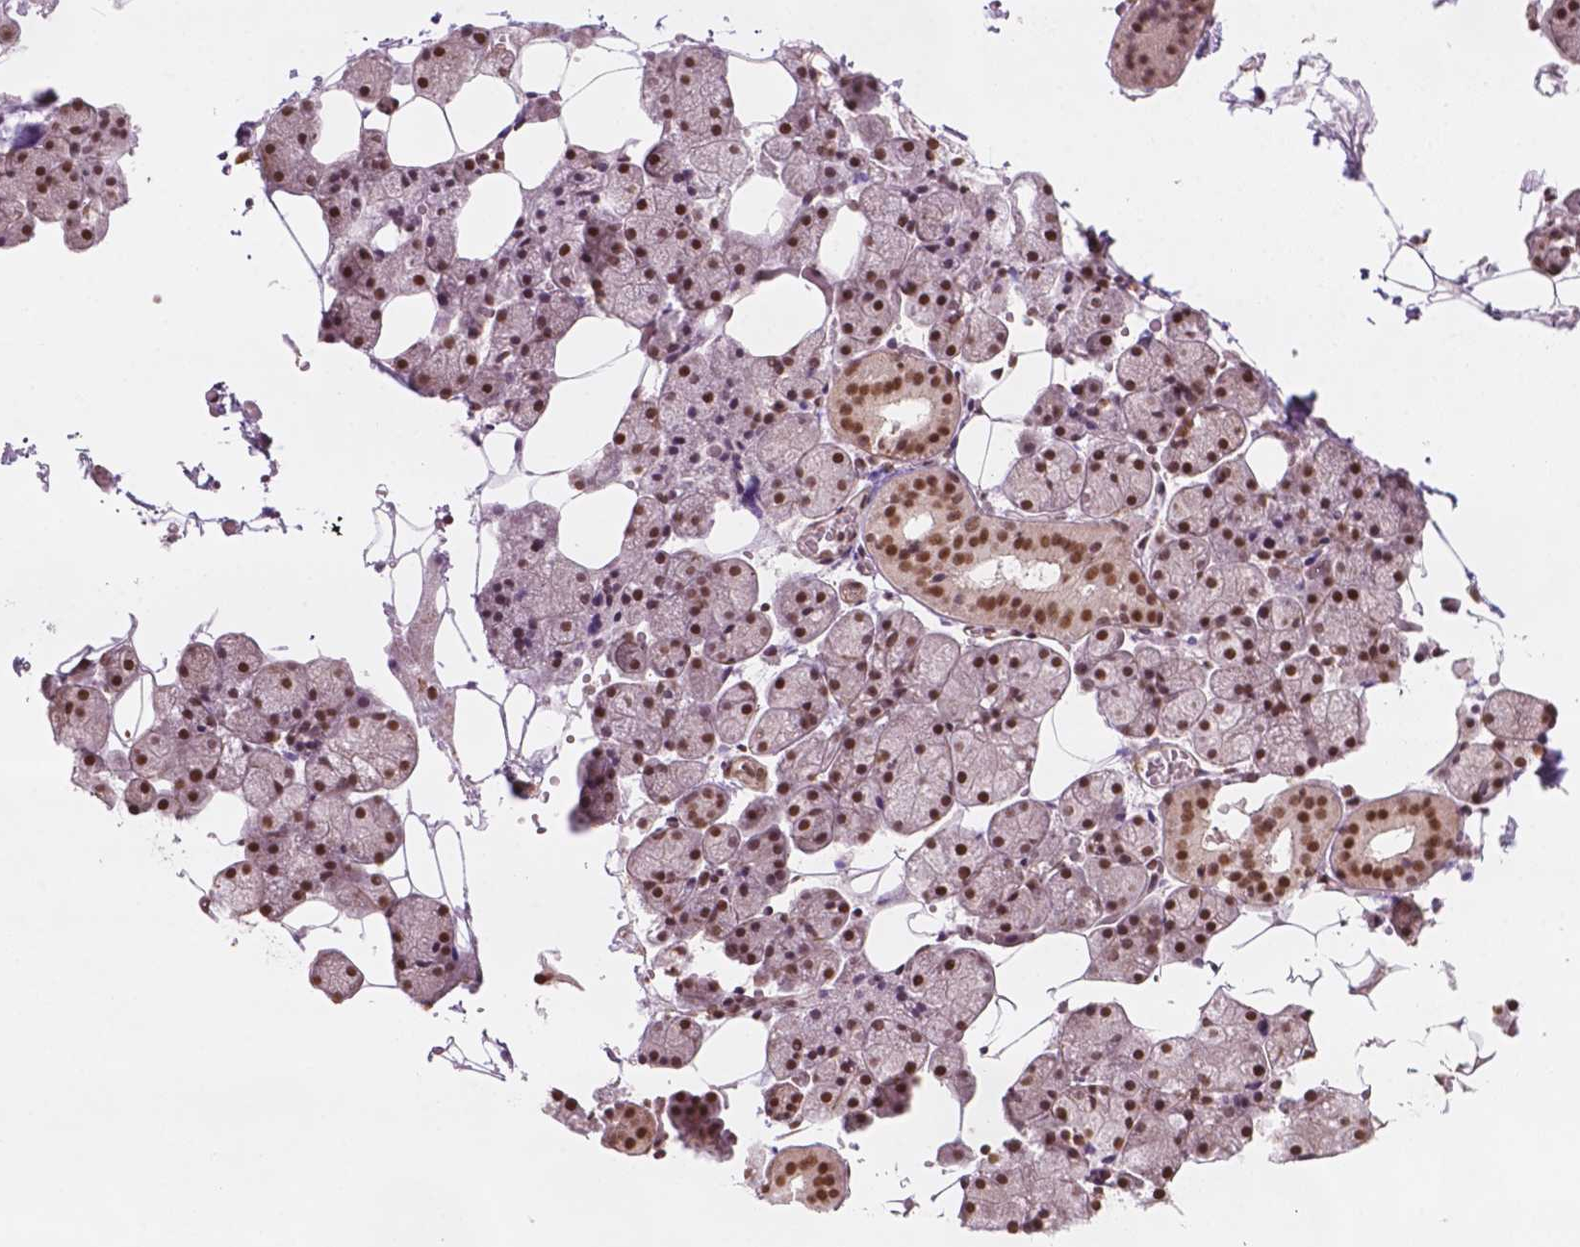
{"staining": {"intensity": "strong", "quantity": ">75%", "location": "nuclear"}, "tissue": "salivary gland", "cell_type": "Glandular cells", "image_type": "normal", "snomed": [{"axis": "morphology", "description": "Normal tissue, NOS"}, {"axis": "topography", "description": "Salivary gland"}], "caption": "Brown immunohistochemical staining in unremarkable salivary gland displays strong nuclear staining in approximately >75% of glandular cells. The staining was performed using DAB, with brown indicating positive protein expression. Nuclei are stained blue with hematoxylin.", "gene": "GTF3C5", "patient": {"sex": "male", "age": 38}}